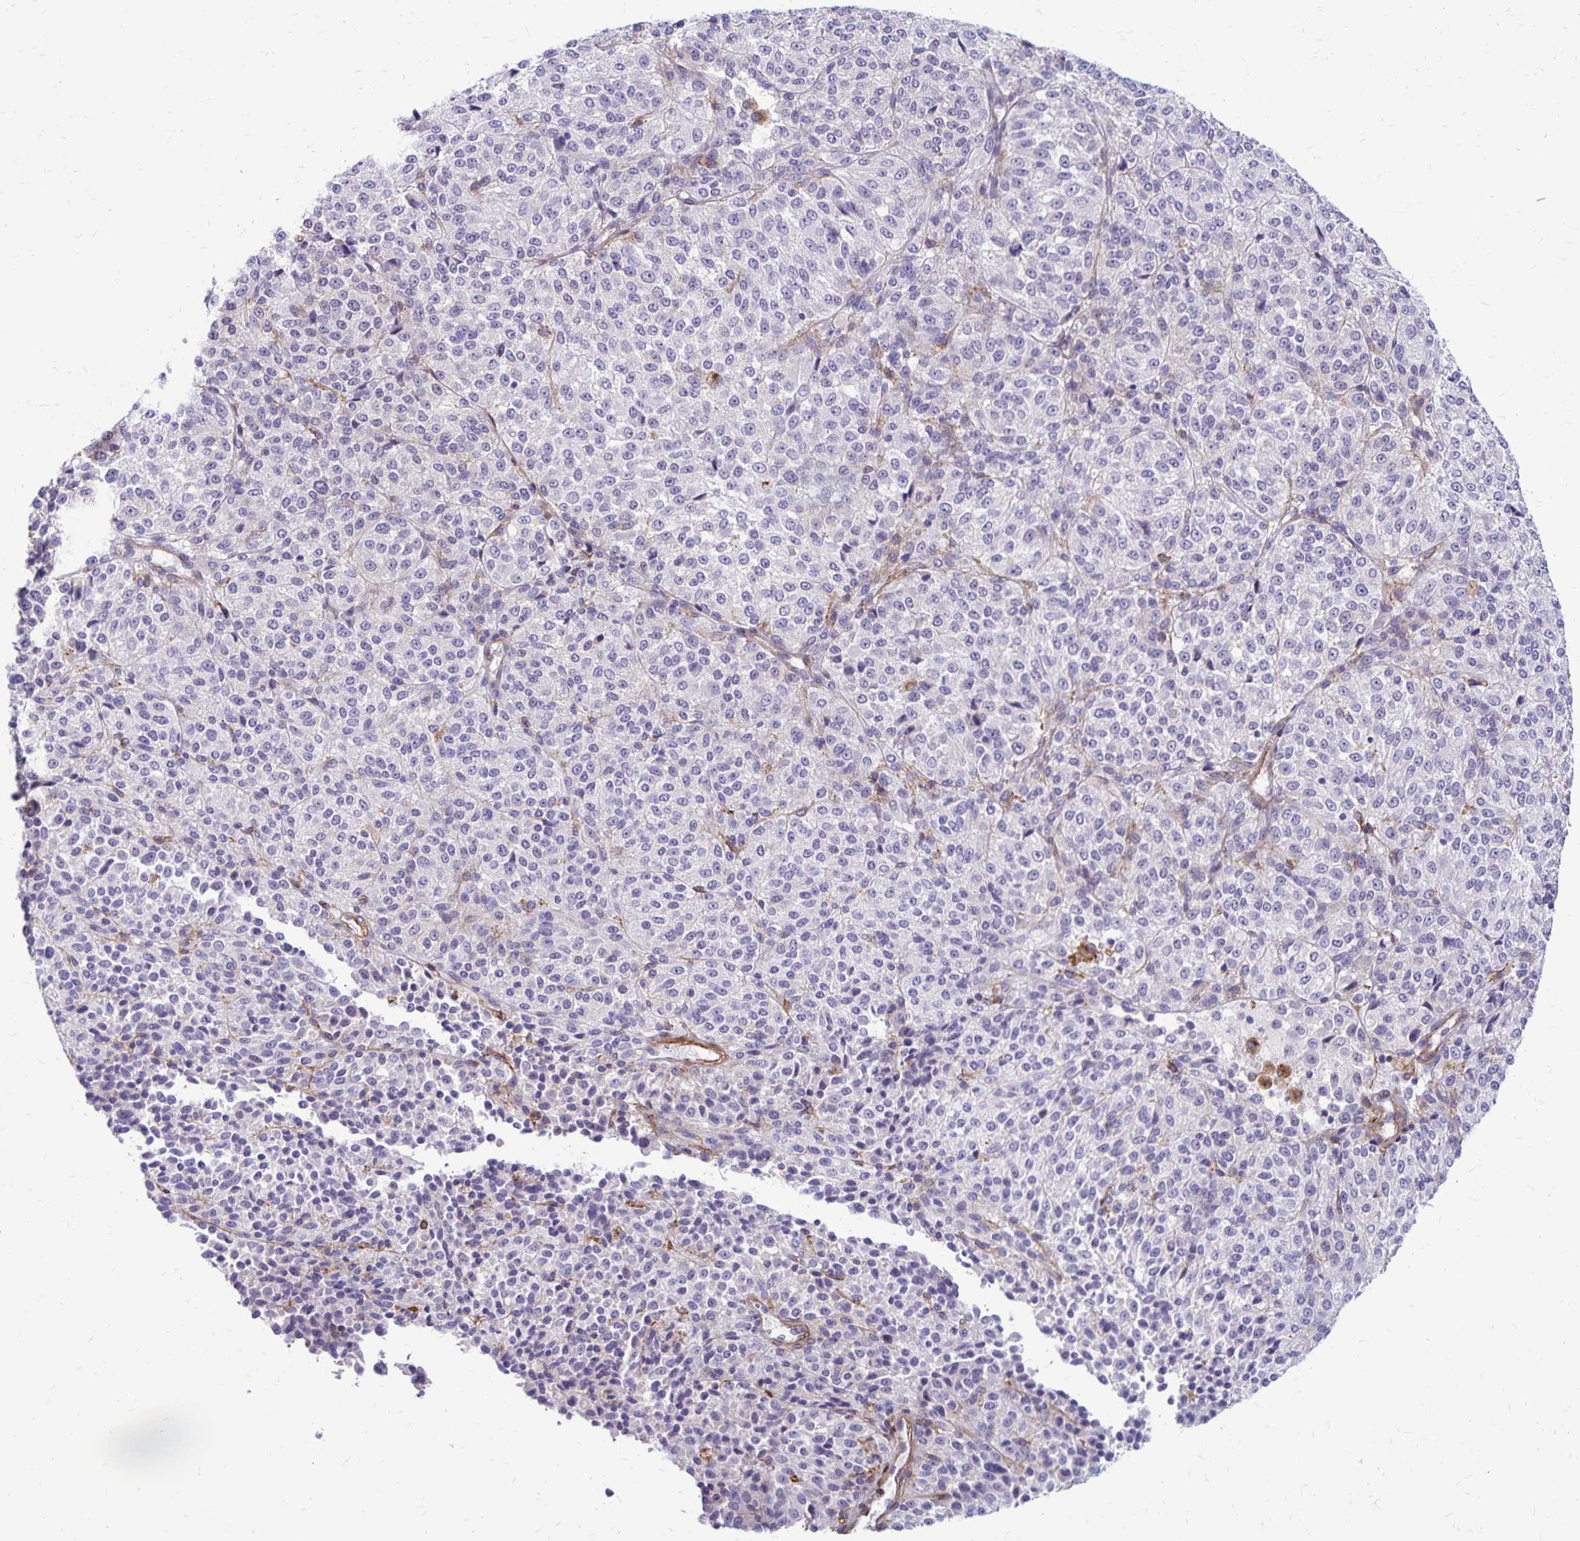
{"staining": {"intensity": "negative", "quantity": "none", "location": "none"}, "tissue": "melanoma", "cell_type": "Tumor cells", "image_type": "cancer", "snomed": [{"axis": "morphology", "description": "Malignant melanoma, Metastatic site"}, {"axis": "topography", "description": "Brain"}], "caption": "Tumor cells show no significant protein positivity in malignant melanoma (metastatic site). (Stains: DAB IHC with hematoxylin counter stain, Microscopy: brightfield microscopy at high magnification).", "gene": "TNS3", "patient": {"sex": "female", "age": 56}}